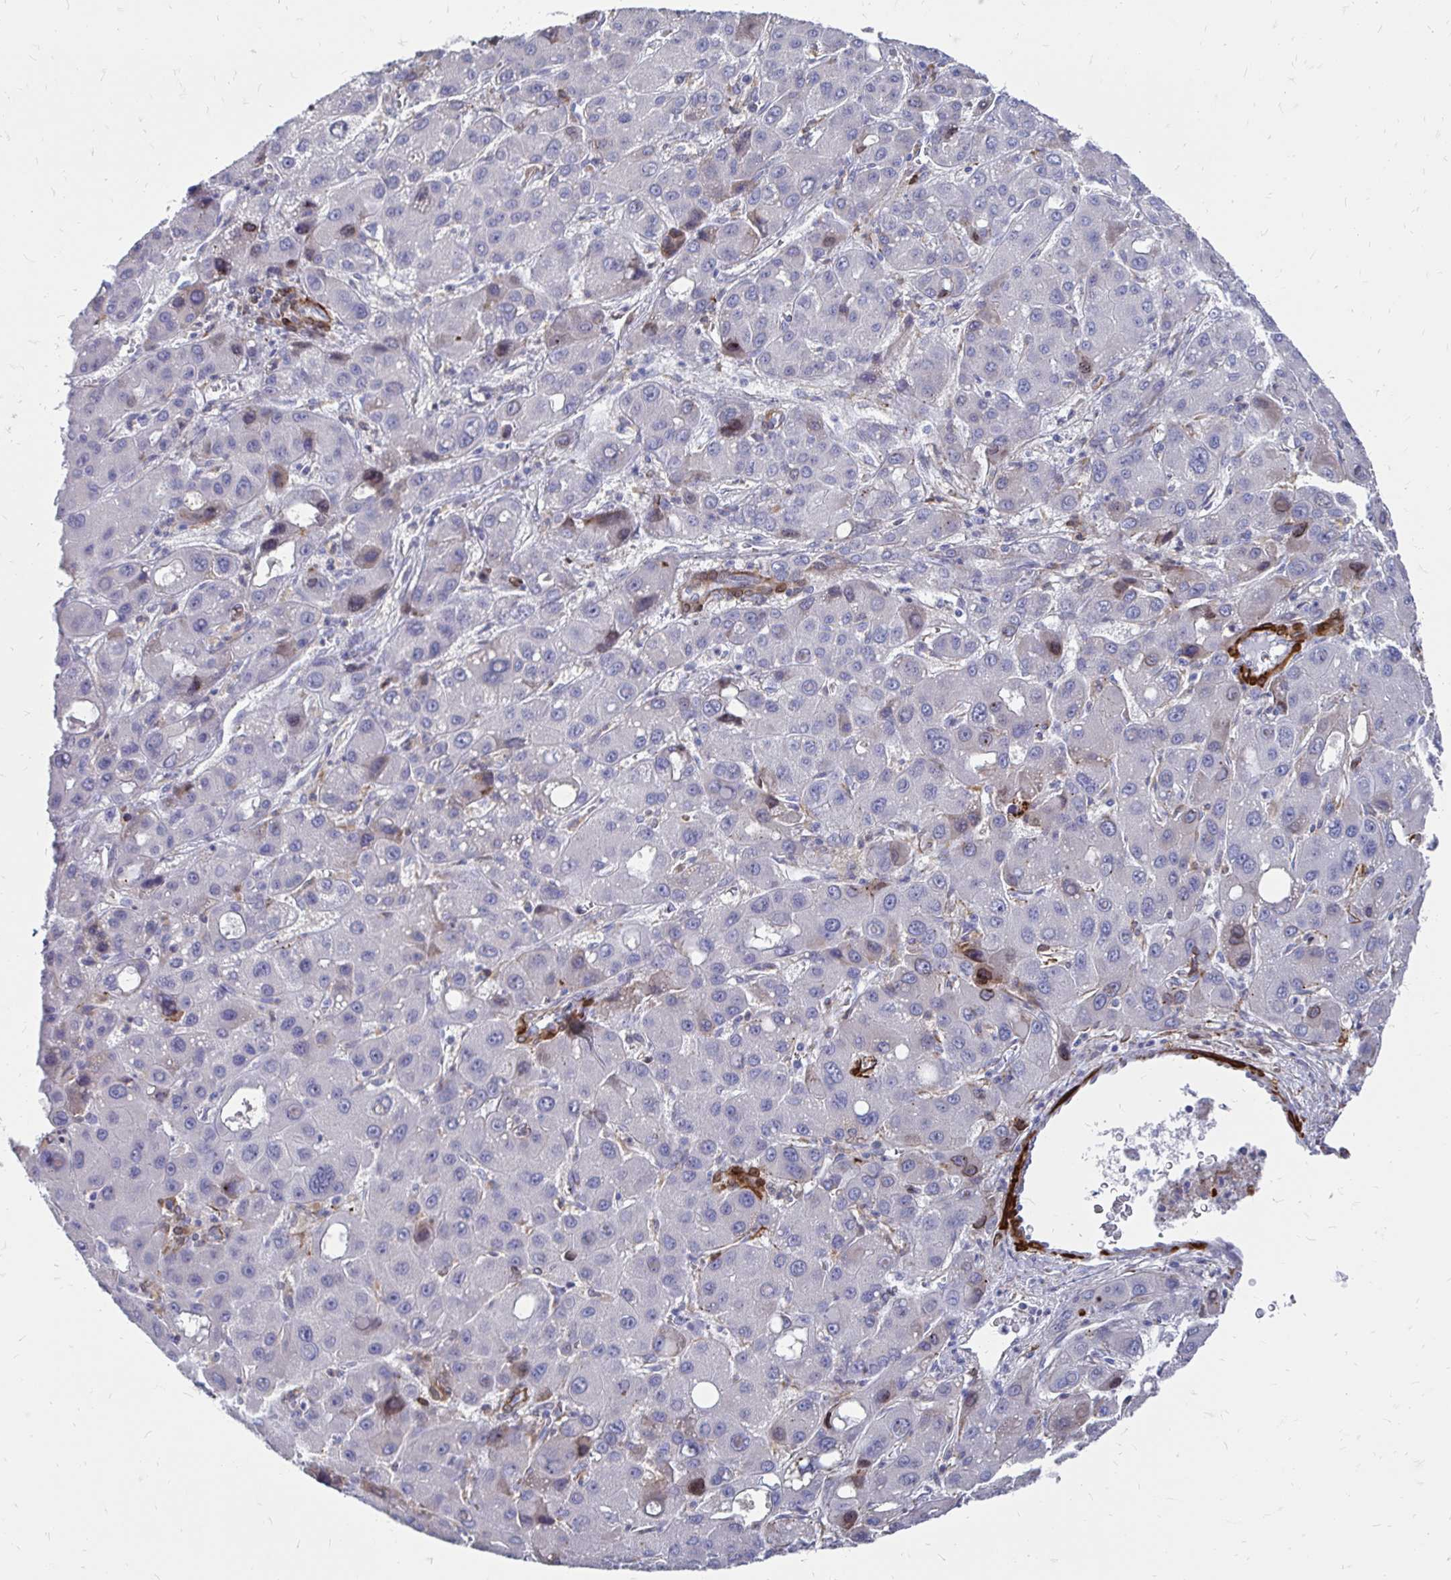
{"staining": {"intensity": "negative", "quantity": "none", "location": "none"}, "tissue": "liver cancer", "cell_type": "Tumor cells", "image_type": "cancer", "snomed": [{"axis": "morphology", "description": "Carcinoma, Hepatocellular, NOS"}, {"axis": "topography", "description": "Liver"}], "caption": "Liver hepatocellular carcinoma was stained to show a protein in brown. There is no significant positivity in tumor cells.", "gene": "CDKL1", "patient": {"sex": "male", "age": 55}}